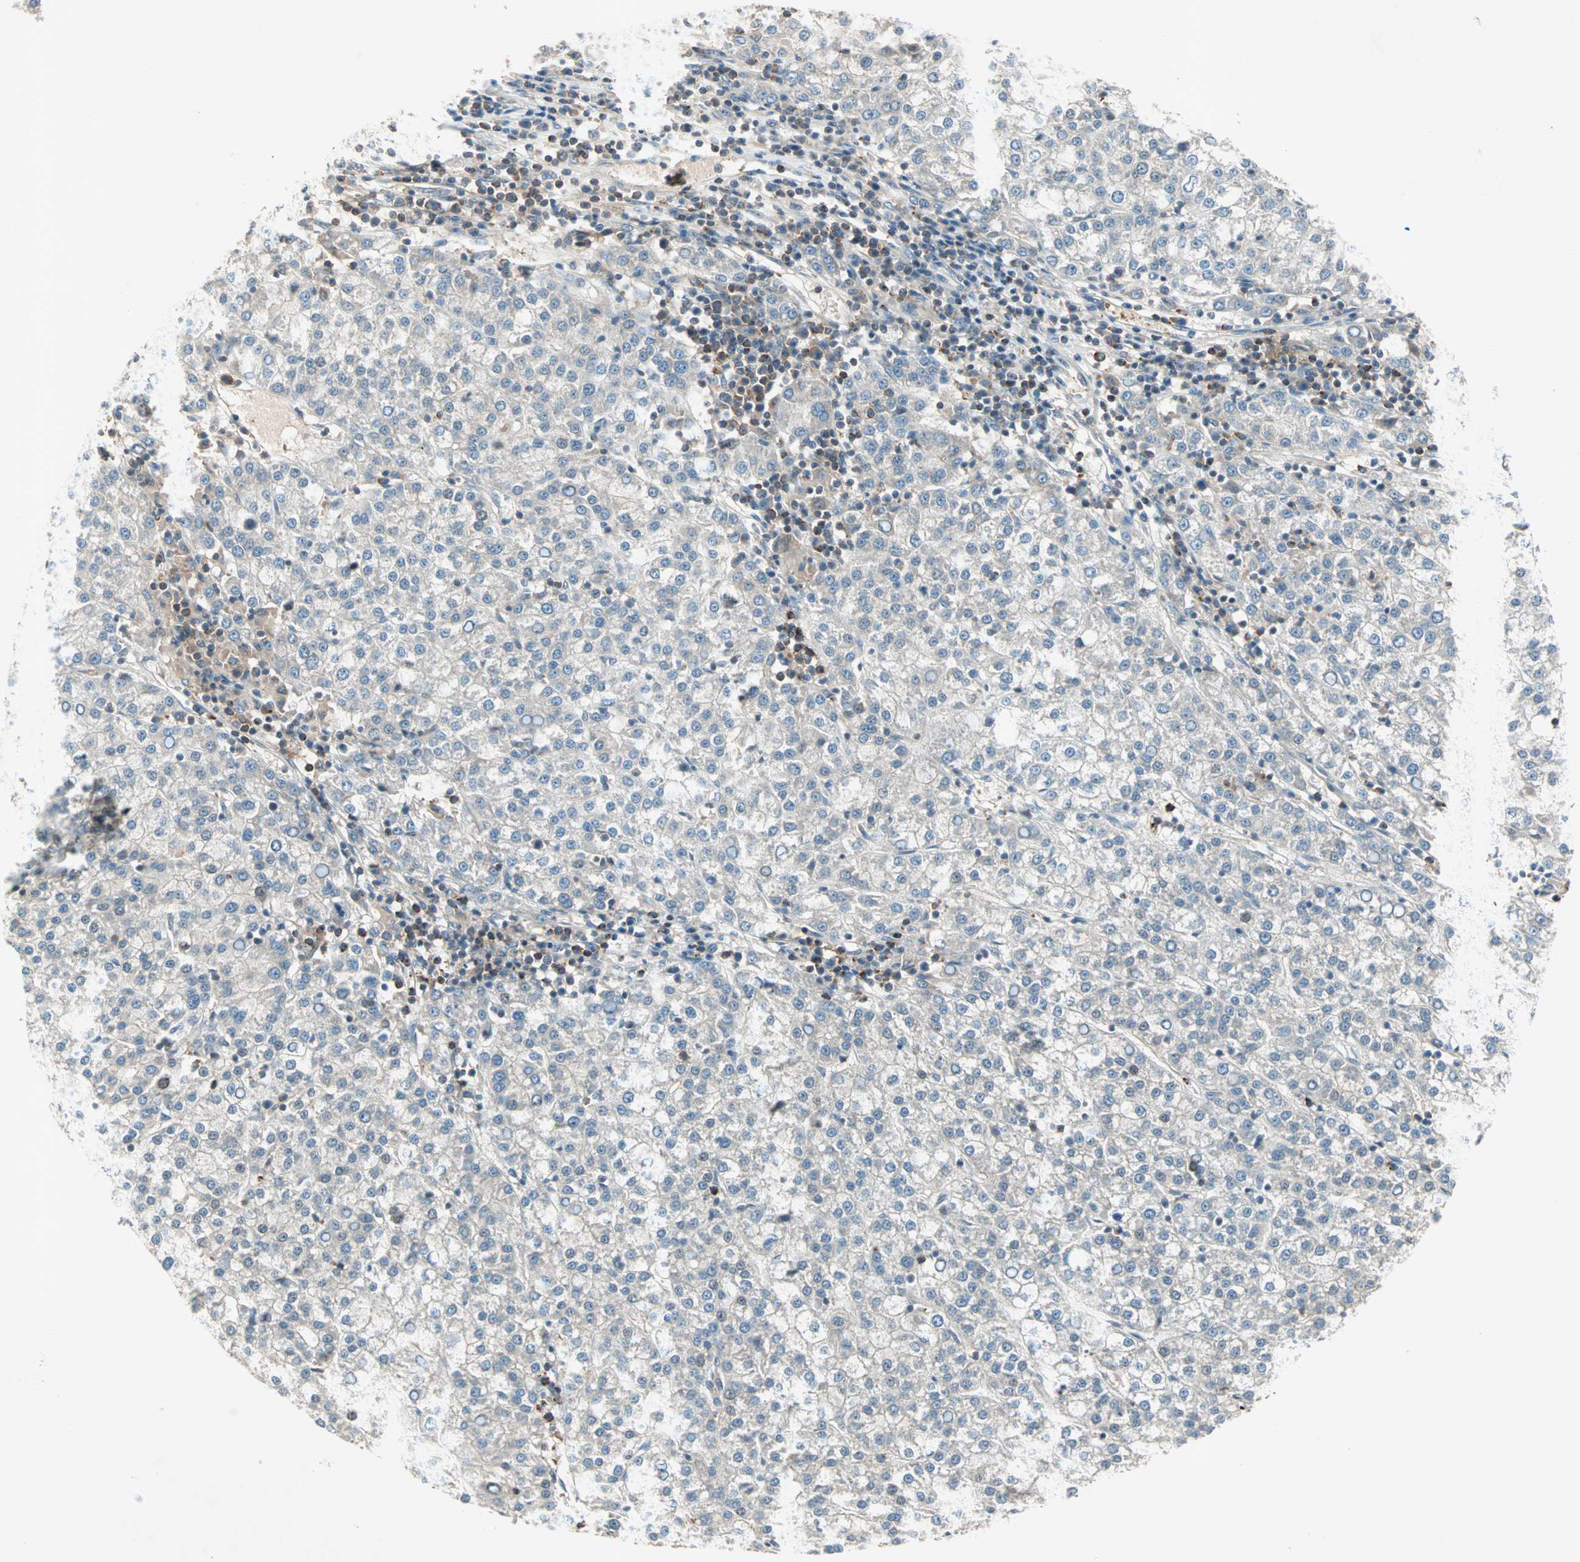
{"staining": {"intensity": "weak", "quantity": "25%-75%", "location": "cytoplasmic/membranous"}, "tissue": "liver cancer", "cell_type": "Tumor cells", "image_type": "cancer", "snomed": [{"axis": "morphology", "description": "Carcinoma, Hepatocellular, NOS"}, {"axis": "topography", "description": "Liver"}], "caption": "A brown stain shows weak cytoplasmic/membranous staining of a protein in hepatocellular carcinoma (liver) tumor cells.", "gene": "TEC", "patient": {"sex": "female", "age": 58}}